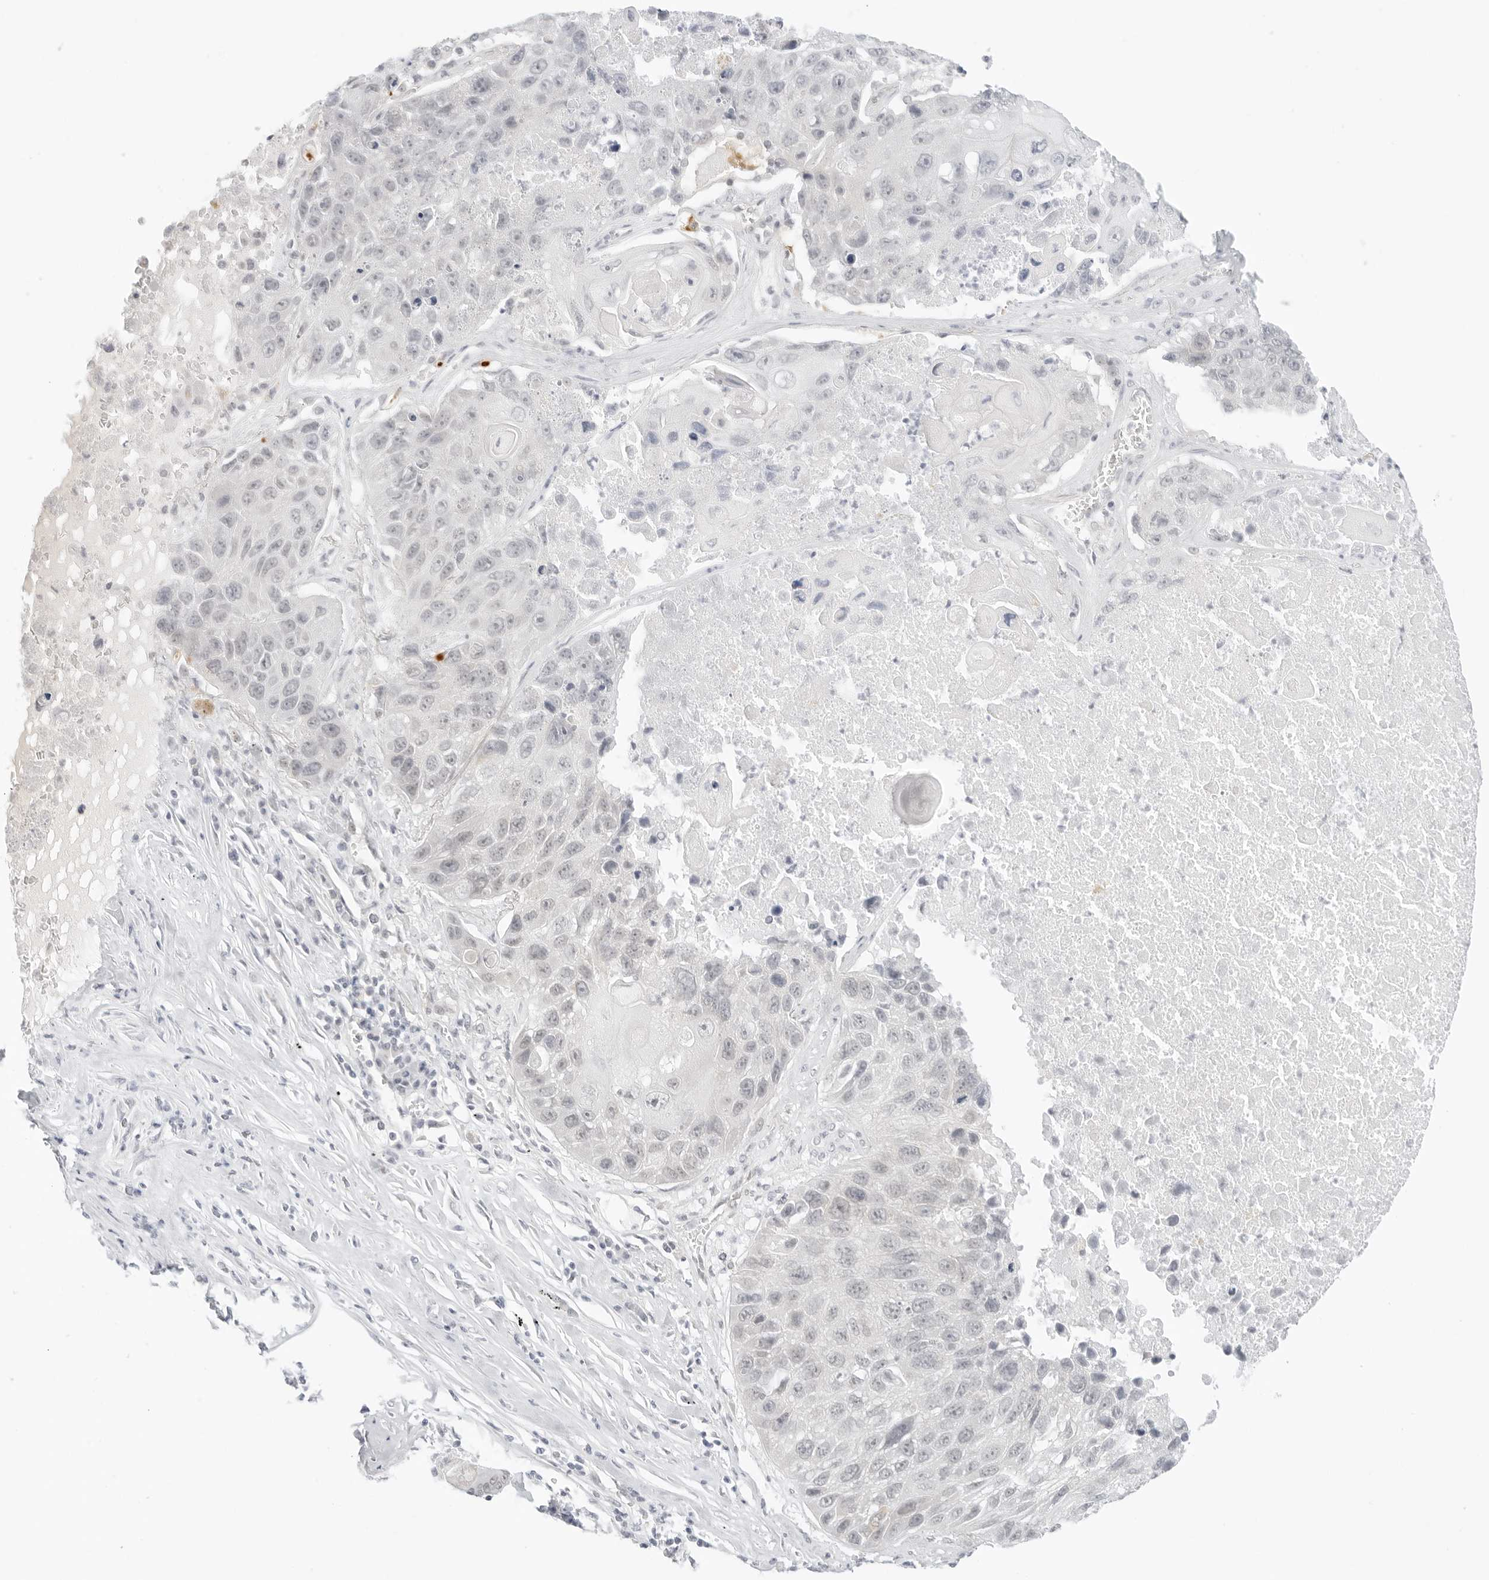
{"staining": {"intensity": "weak", "quantity": "<25%", "location": "nuclear"}, "tissue": "lung cancer", "cell_type": "Tumor cells", "image_type": "cancer", "snomed": [{"axis": "morphology", "description": "Squamous cell carcinoma, NOS"}, {"axis": "topography", "description": "Lung"}], "caption": "The immunohistochemistry micrograph has no significant expression in tumor cells of lung squamous cell carcinoma tissue.", "gene": "MED18", "patient": {"sex": "male", "age": 61}}